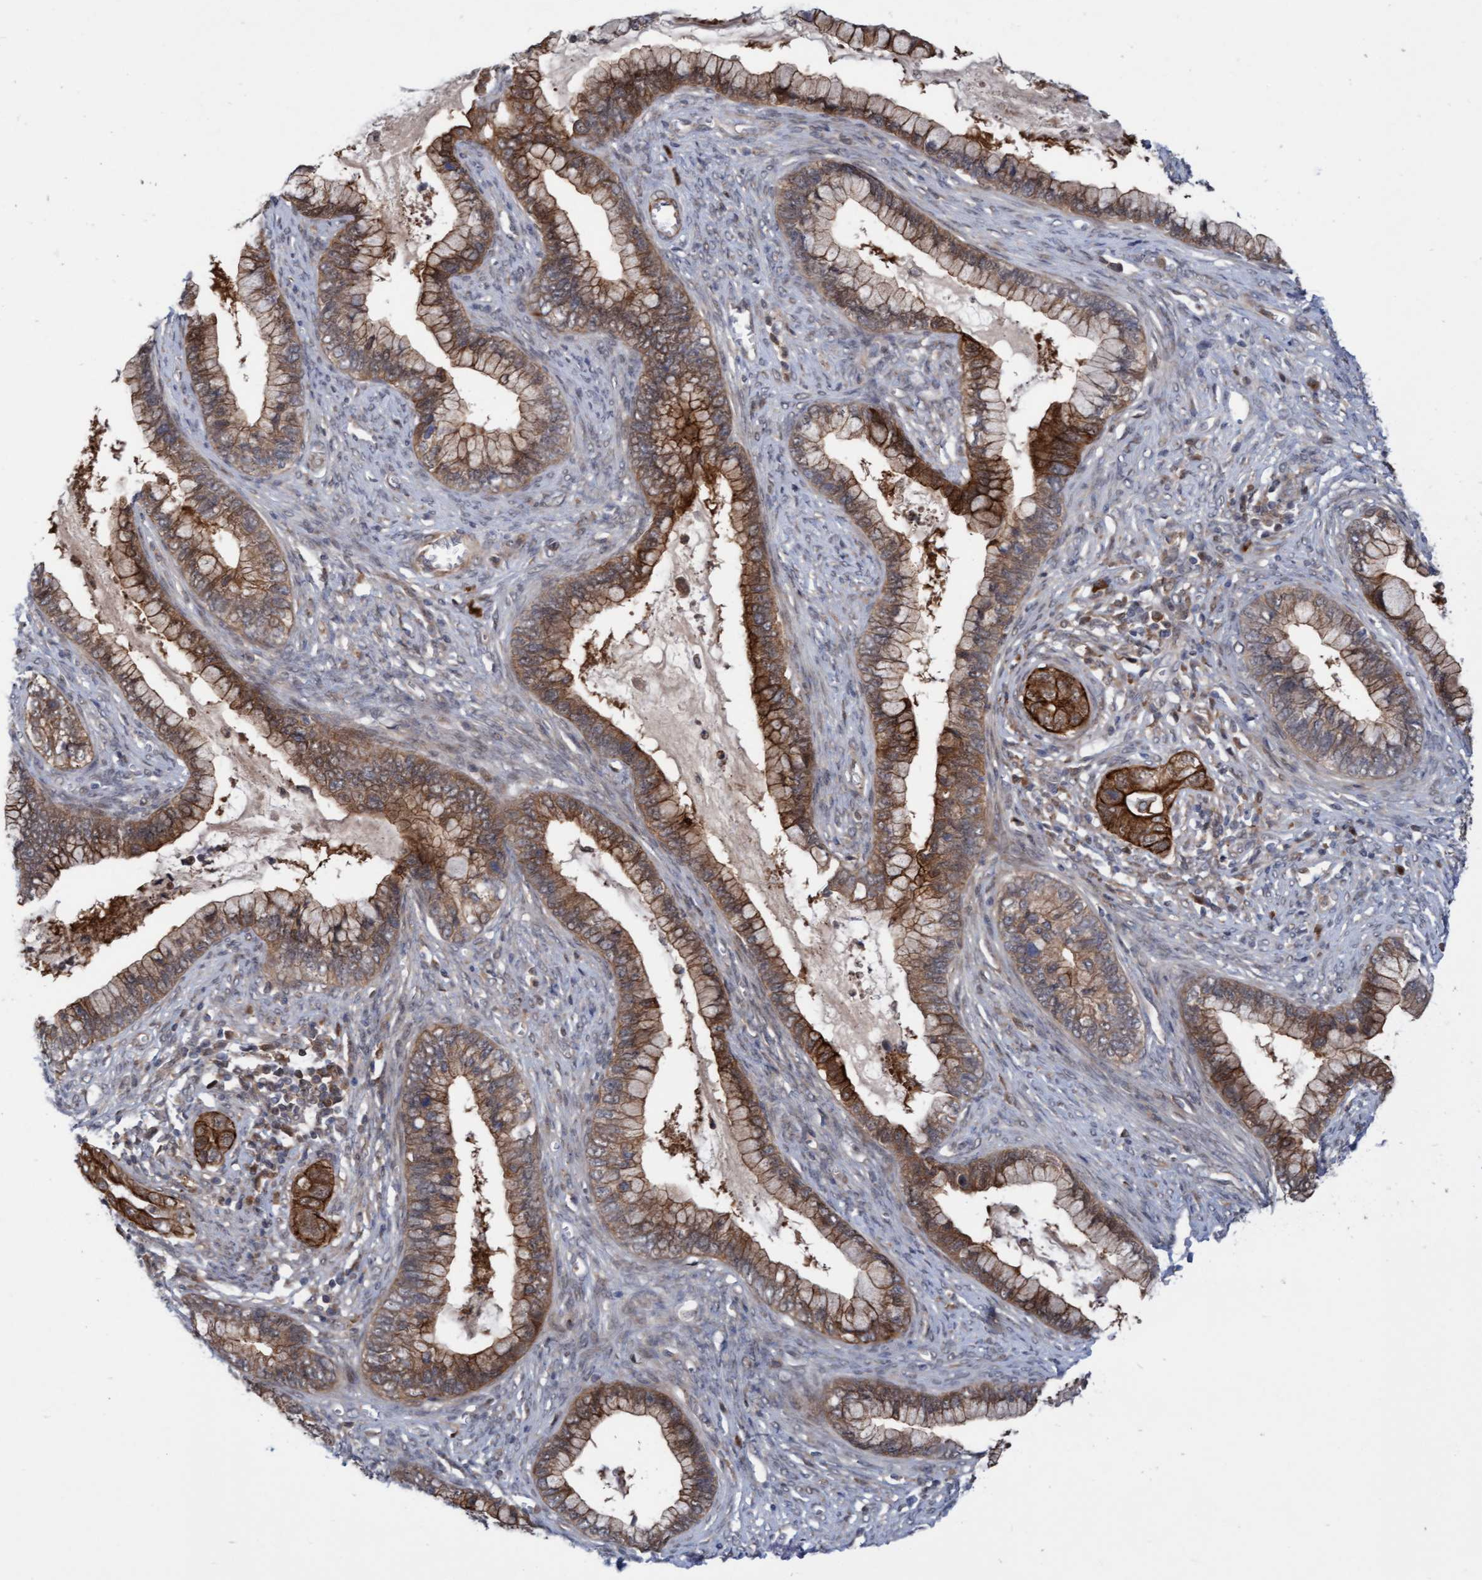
{"staining": {"intensity": "strong", "quantity": ">75%", "location": "cytoplasmic/membranous"}, "tissue": "cervical cancer", "cell_type": "Tumor cells", "image_type": "cancer", "snomed": [{"axis": "morphology", "description": "Adenocarcinoma, NOS"}, {"axis": "topography", "description": "Cervix"}], "caption": "High-power microscopy captured an immunohistochemistry (IHC) image of cervical cancer (adenocarcinoma), revealing strong cytoplasmic/membranous expression in about >75% of tumor cells.", "gene": "RAP1GAP2", "patient": {"sex": "female", "age": 44}}